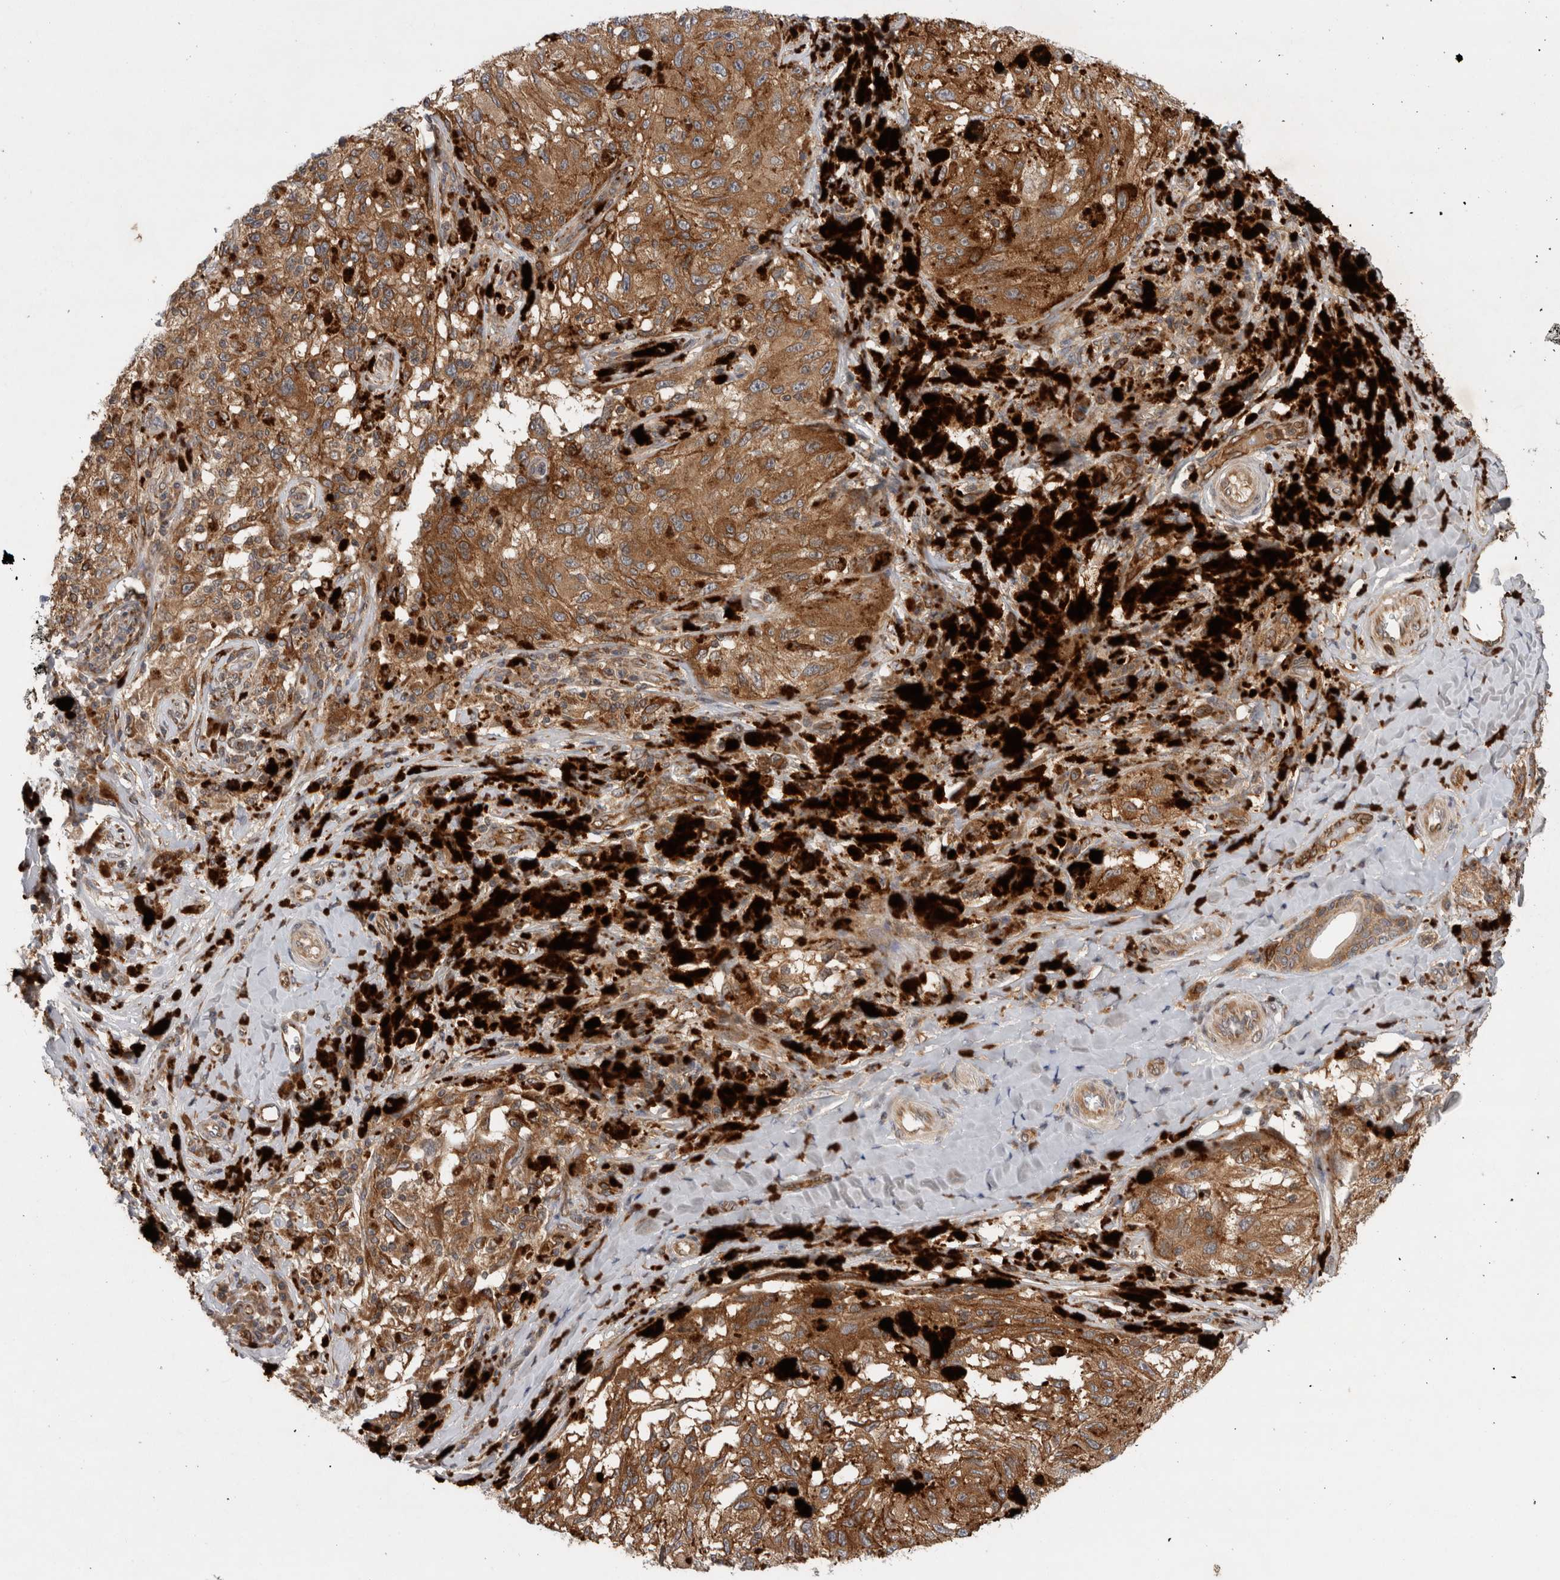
{"staining": {"intensity": "moderate", "quantity": ">75%", "location": "cytoplasmic/membranous"}, "tissue": "melanoma", "cell_type": "Tumor cells", "image_type": "cancer", "snomed": [{"axis": "morphology", "description": "Malignant melanoma, NOS"}, {"axis": "topography", "description": "Skin"}], "caption": "Malignant melanoma was stained to show a protein in brown. There is medium levels of moderate cytoplasmic/membranous positivity in approximately >75% of tumor cells. Using DAB (3,3'-diaminobenzidine) (brown) and hematoxylin (blue) stains, captured at high magnification using brightfield microscopy.", "gene": "PDCD2", "patient": {"sex": "female", "age": 73}}